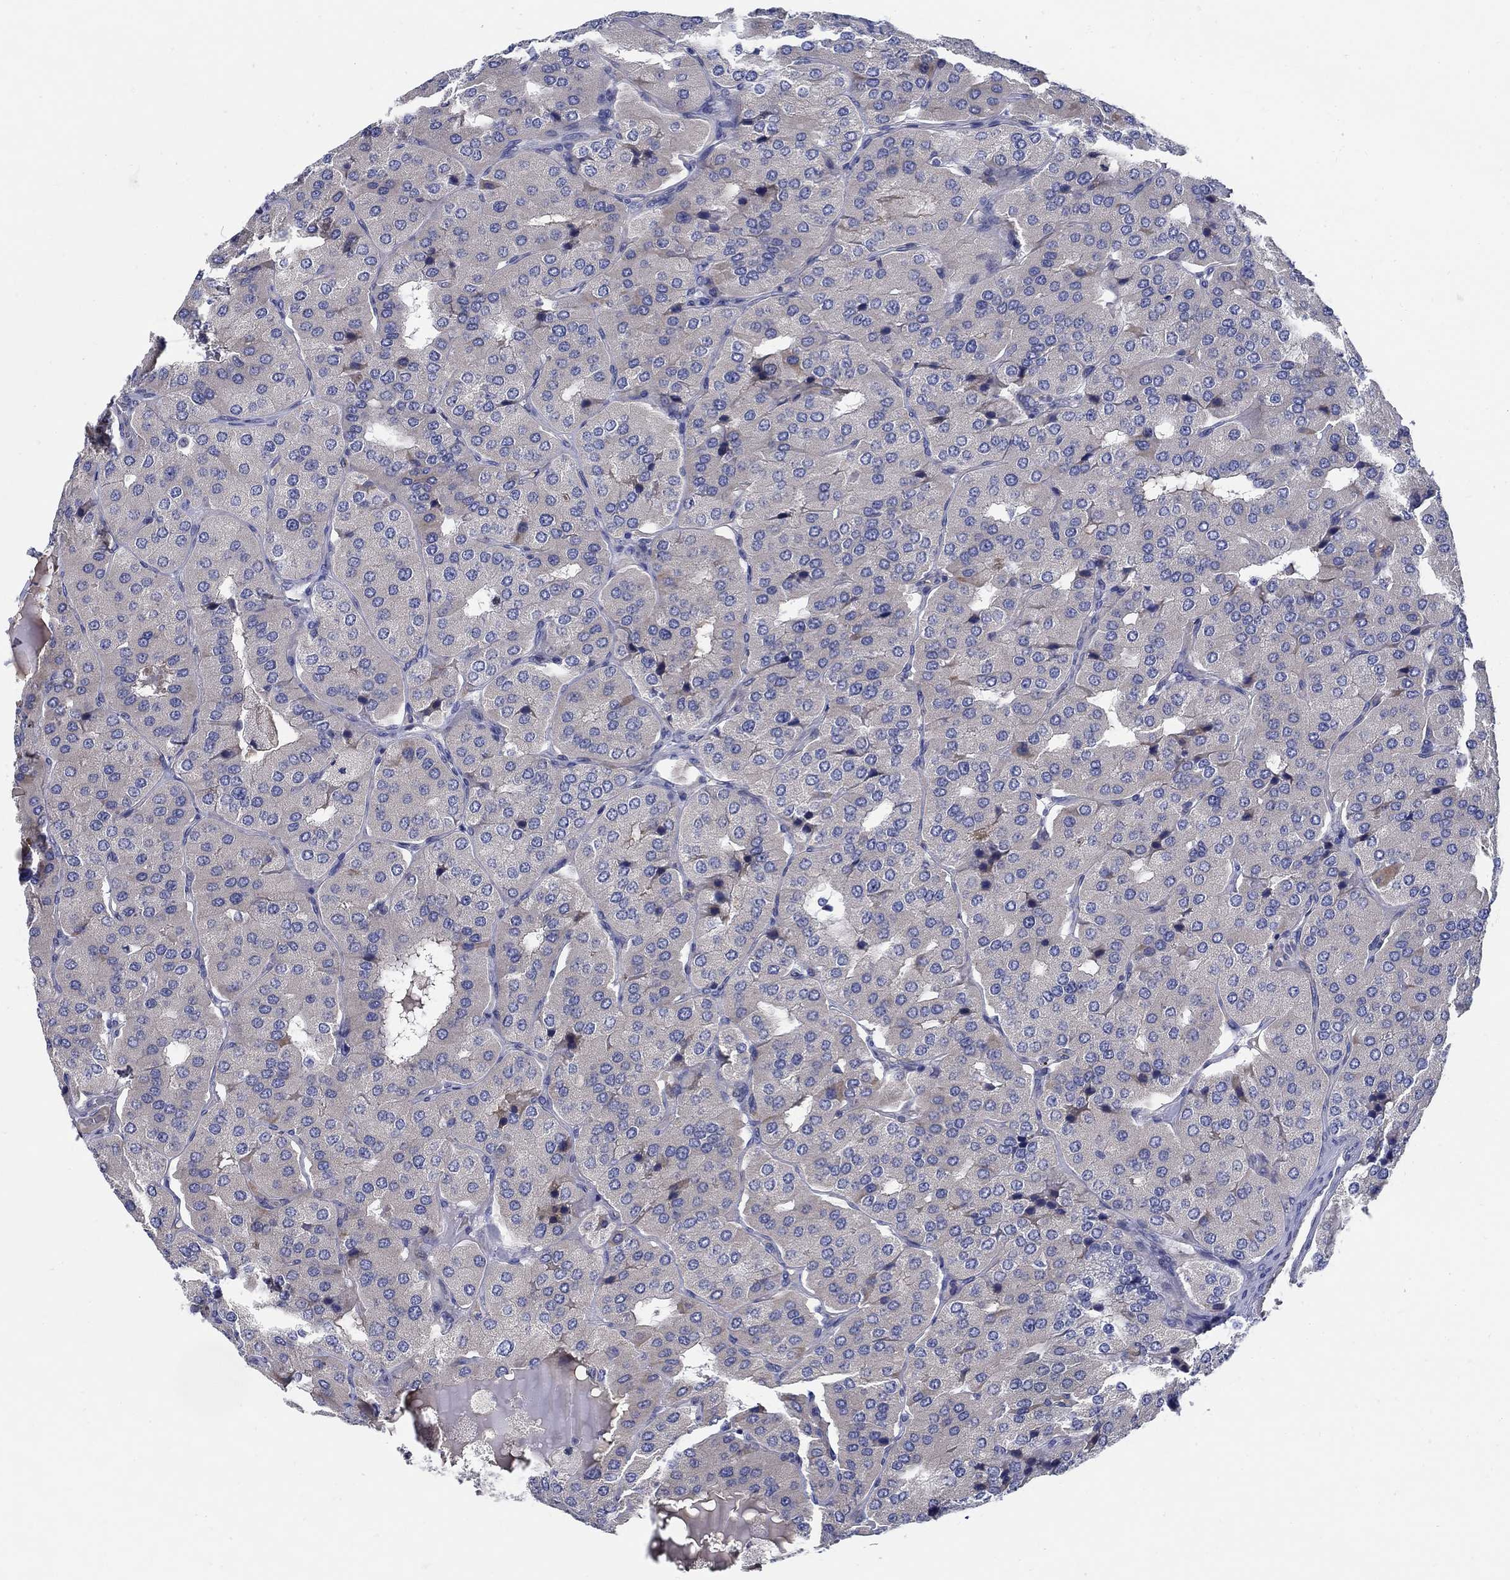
{"staining": {"intensity": "negative", "quantity": "none", "location": "none"}, "tissue": "parathyroid gland", "cell_type": "Glandular cells", "image_type": "normal", "snomed": [{"axis": "morphology", "description": "Normal tissue, NOS"}, {"axis": "morphology", "description": "Adenoma, NOS"}, {"axis": "topography", "description": "Parathyroid gland"}], "caption": "This image is of normal parathyroid gland stained with IHC to label a protein in brown with the nuclei are counter-stained blue. There is no expression in glandular cells. The staining is performed using DAB (3,3'-diaminobenzidine) brown chromogen with nuclei counter-stained in using hematoxylin.", "gene": "C16orf46", "patient": {"sex": "female", "age": 86}}